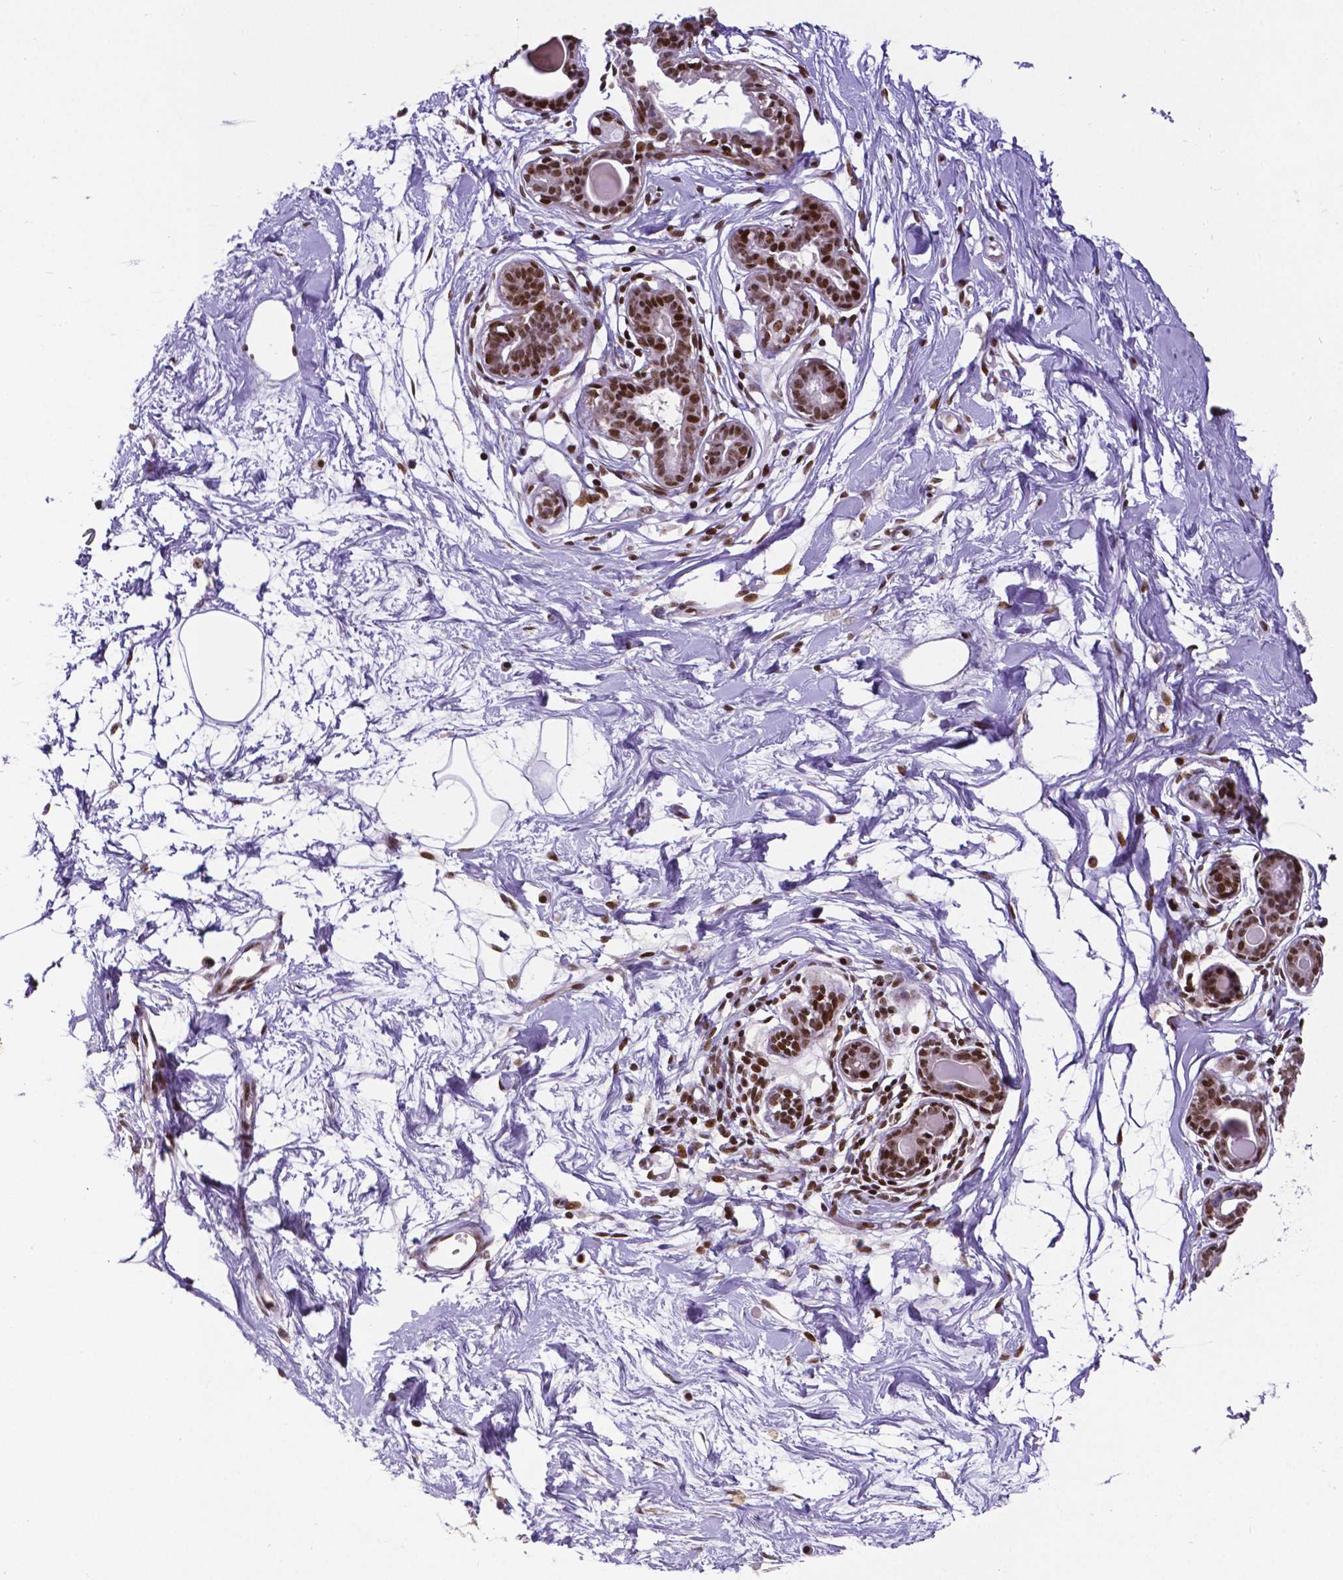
{"staining": {"intensity": "weak", "quantity": "<25%", "location": "nuclear"}, "tissue": "breast", "cell_type": "Adipocytes", "image_type": "normal", "snomed": [{"axis": "morphology", "description": "Normal tissue, NOS"}, {"axis": "topography", "description": "Breast"}], "caption": "Protein analysis of unremarkable breast reveals no significant expression in adipocytes. (DAB (3,3'-diaminobenzidine) immunohistochemistry (IHC) visualized using brightfield microscopy, high magnification).", "gene": "CTCF", "patient": {"sex": "female", "age": 45}}